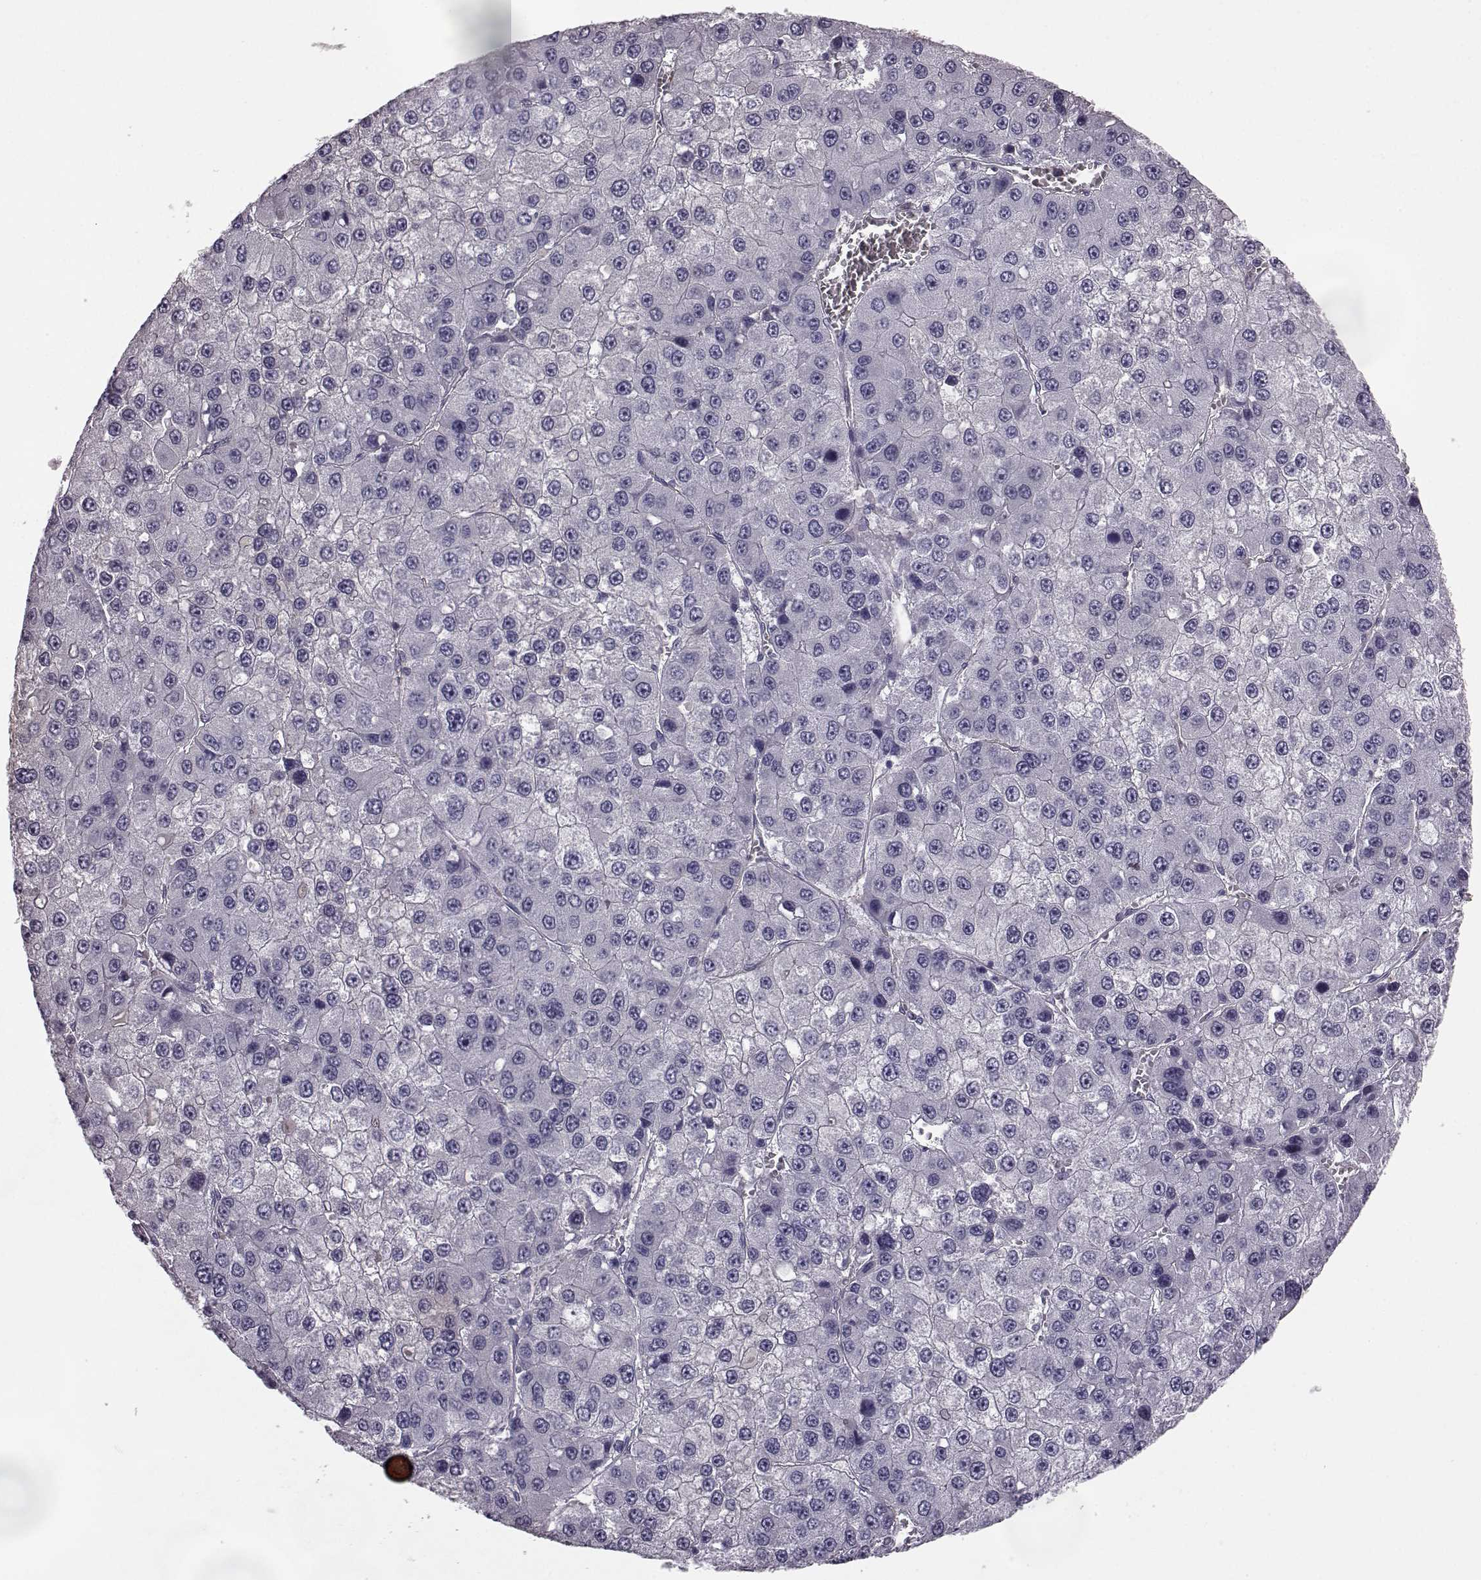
{"staining": {"intensity": "negative", "quantity": "none", "location": "none"}, "tissue": "liver cancer", "cell_type": "Tumor cells", "image_type": "cancer", "snomed": [{"axis": "morphology", "description": "Carcinoma, Hepatocellular, NOS"}, {"axis": "topography", "description": "Liver"}], "caption": "Human liver hepatocellular carcinoma stained for a protein using immunohistochemistry exhibits no expression in tumor cells.", "gene": "KRT85", "patient": {"sex": "female", "age": 73}}